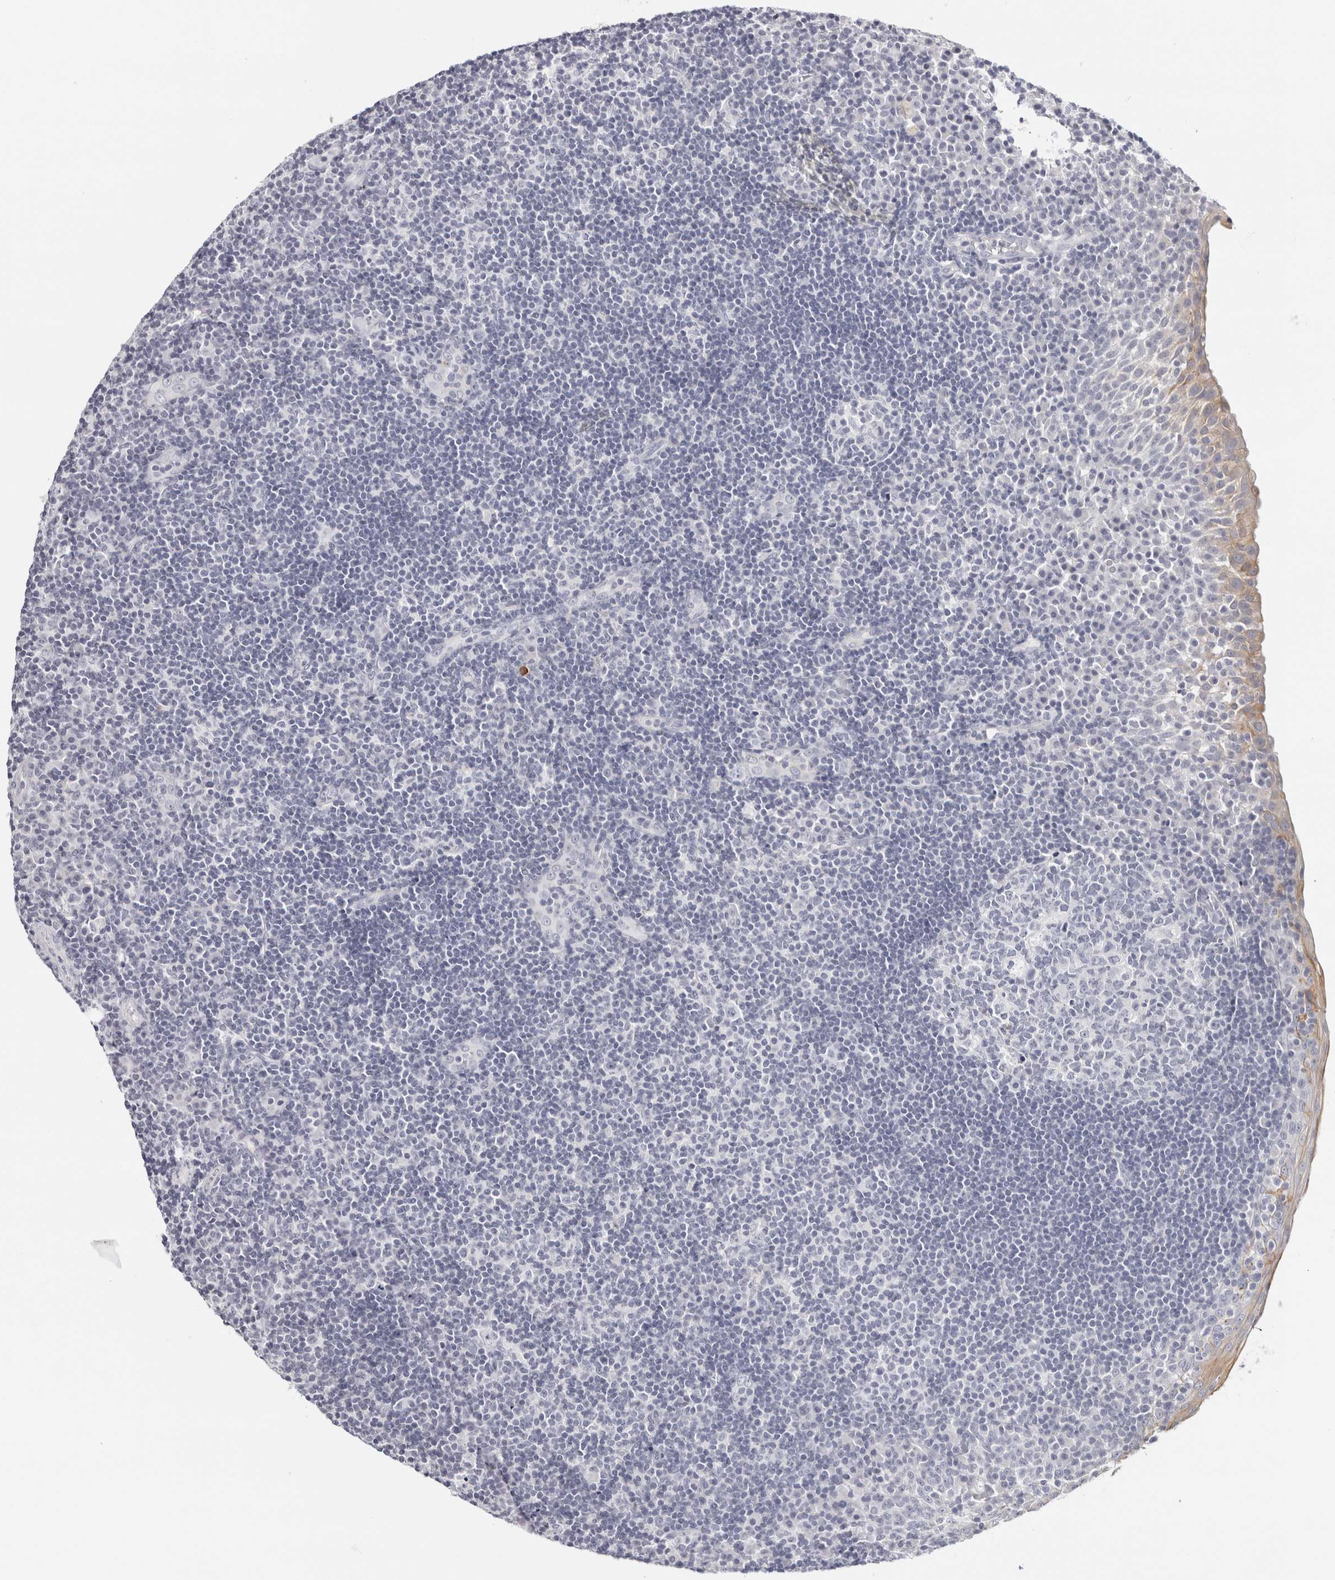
{"staining": {"intensity": "negative", "quantity": "none", "location": "none"}, "tissue": "tonsil", "cell_type": "Germinal center cells", "image_type": "normal", "snomed": [{"axis": "morphology", "description": "Normal tissue, NOS"}, {"axis": "topography", "description": "Tonsil"}], "caption": "DAB (3,3'-diaminobenzidine) immunohistochemical staining of benign tonsil shows no significant positivity in germinal center cells.", "gene": "RPH3AL", "patient": {"sex": "female", "age": 40}}